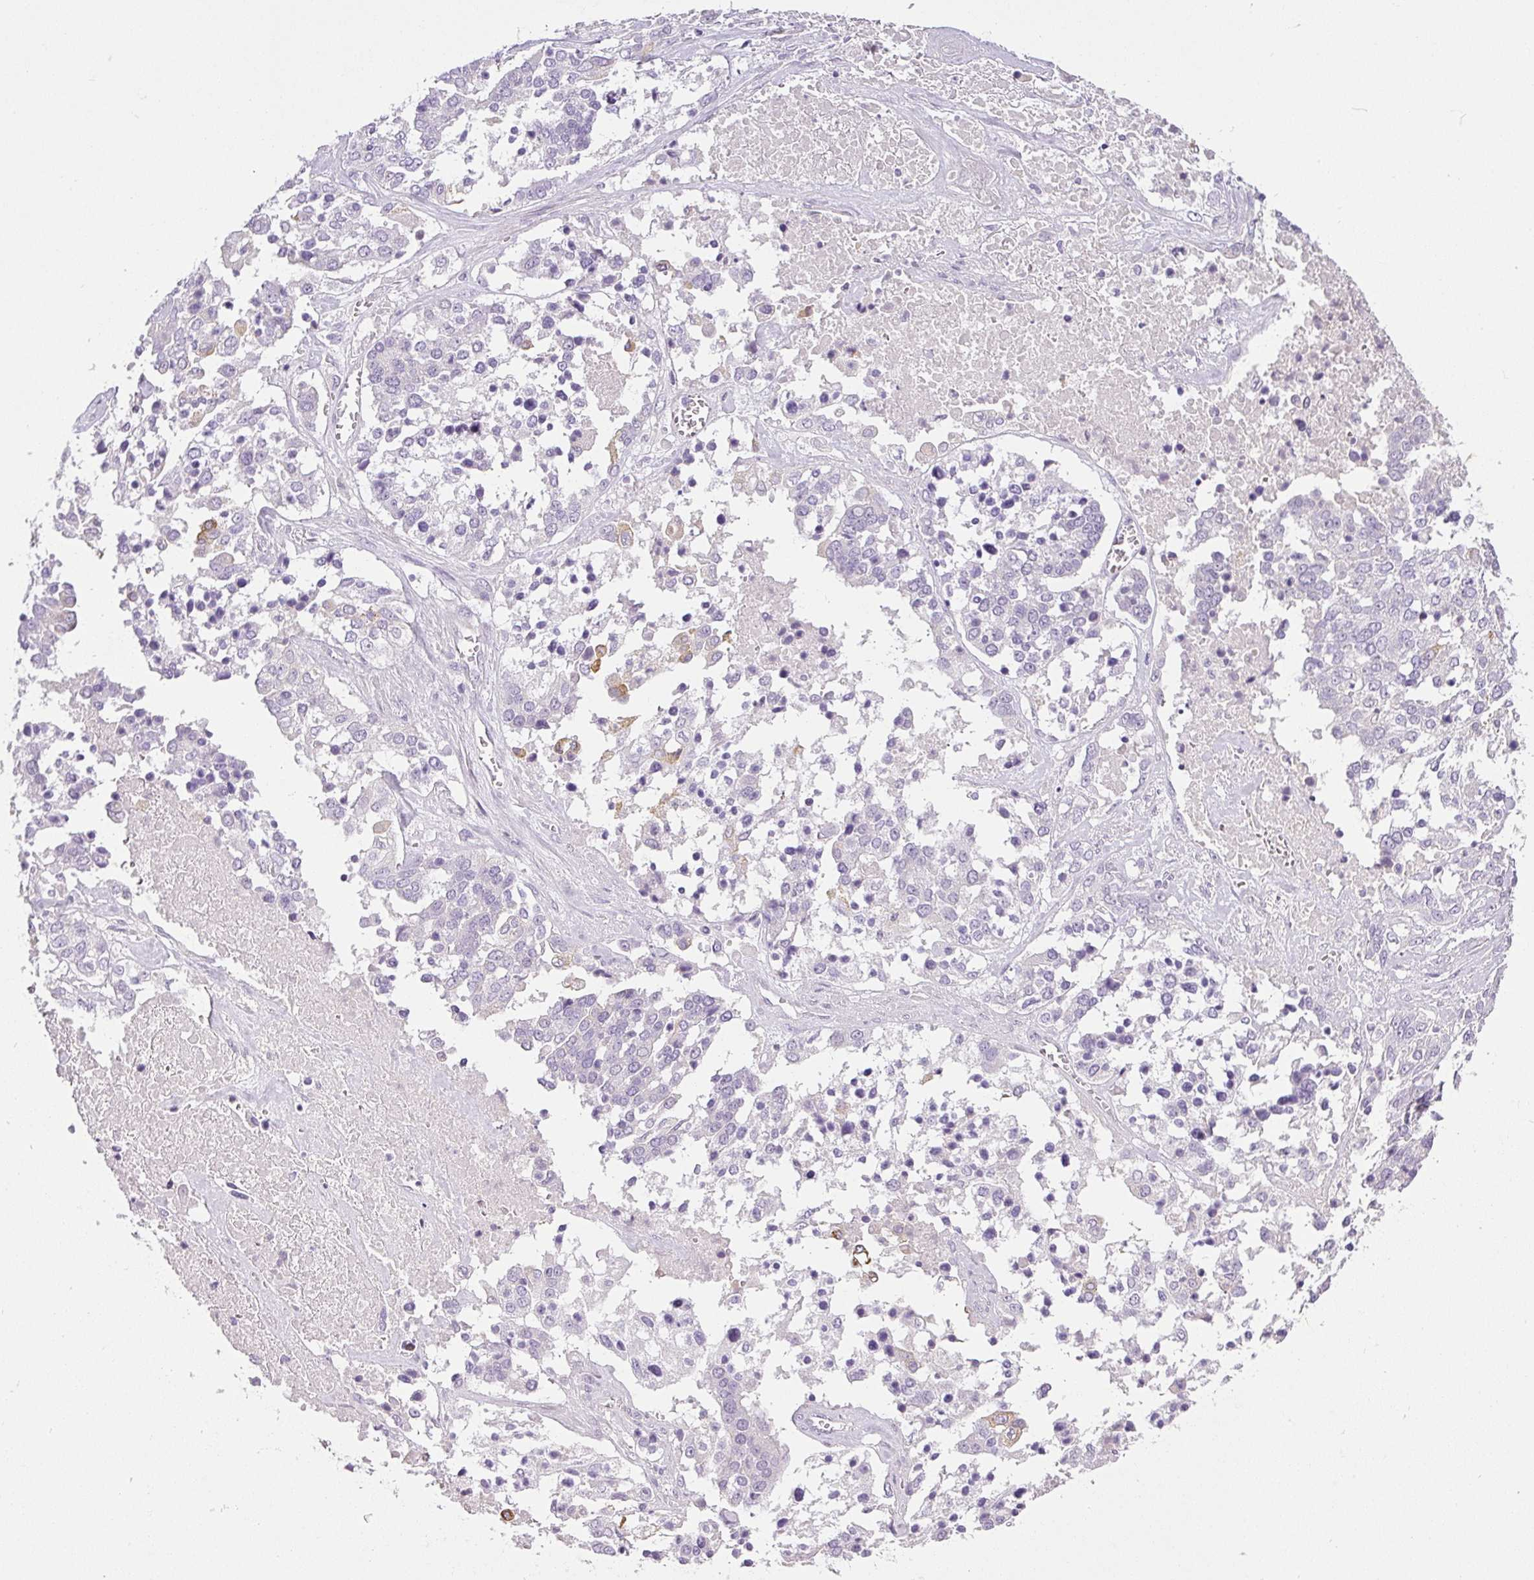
{"staining": {"intensity": "negative", "quantity": "none", "location": "none"}, "tissue": "ovarian cancer", "cell_type": "Tumor cells", "image_type": "cancer", "snomed": [{"axis": "morphology", "description": "Cystadenocarcinoma, serous, NOS"}, {"axis": "topography", "description": "Ovary"}], "caption": "Immunohistochemistry (IHC) micrograph of ovarian cancer stained for a protein (brown), which displays no expression in tumor cells.", "gene": "RAX2", "patient": {"sex": "female", "age": 44}}